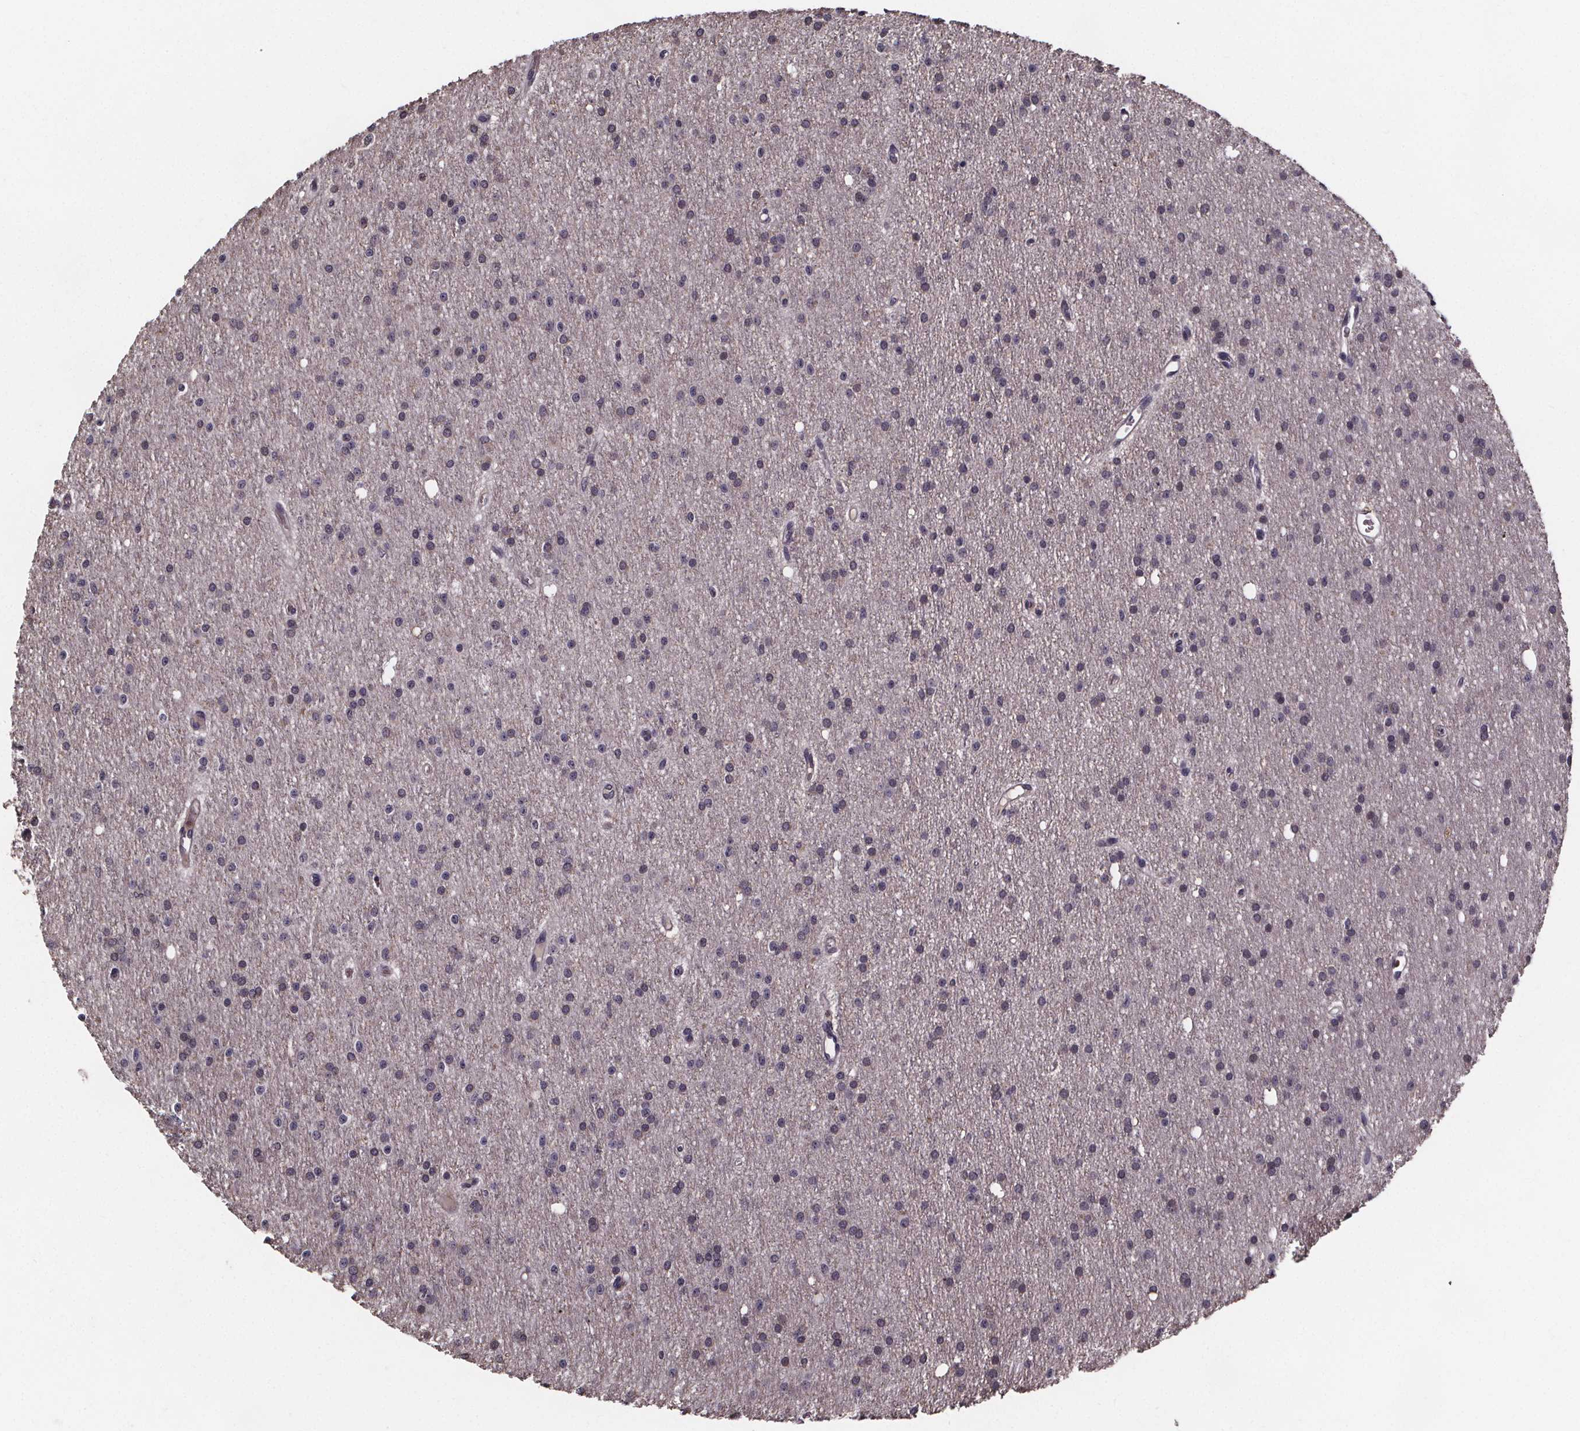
{"staining": {"intensity": "negative", "quantity": "none", "location": "none"}, "tissue": "glioma", "cell_type": "Tumor cells", "image_type": "cancer", "snomed": [{"axis": "morphology", "description": "Glioma, malignant, Low grade"}, {"axis": "topography", "description": "Brain"}], "caption": "Protein analysis of glioma displays no significant positivity in tumor cells. Nuclei are stained in blue.", "gene": "SMIM1", "patient": {"sex": "male", "age": 27}}